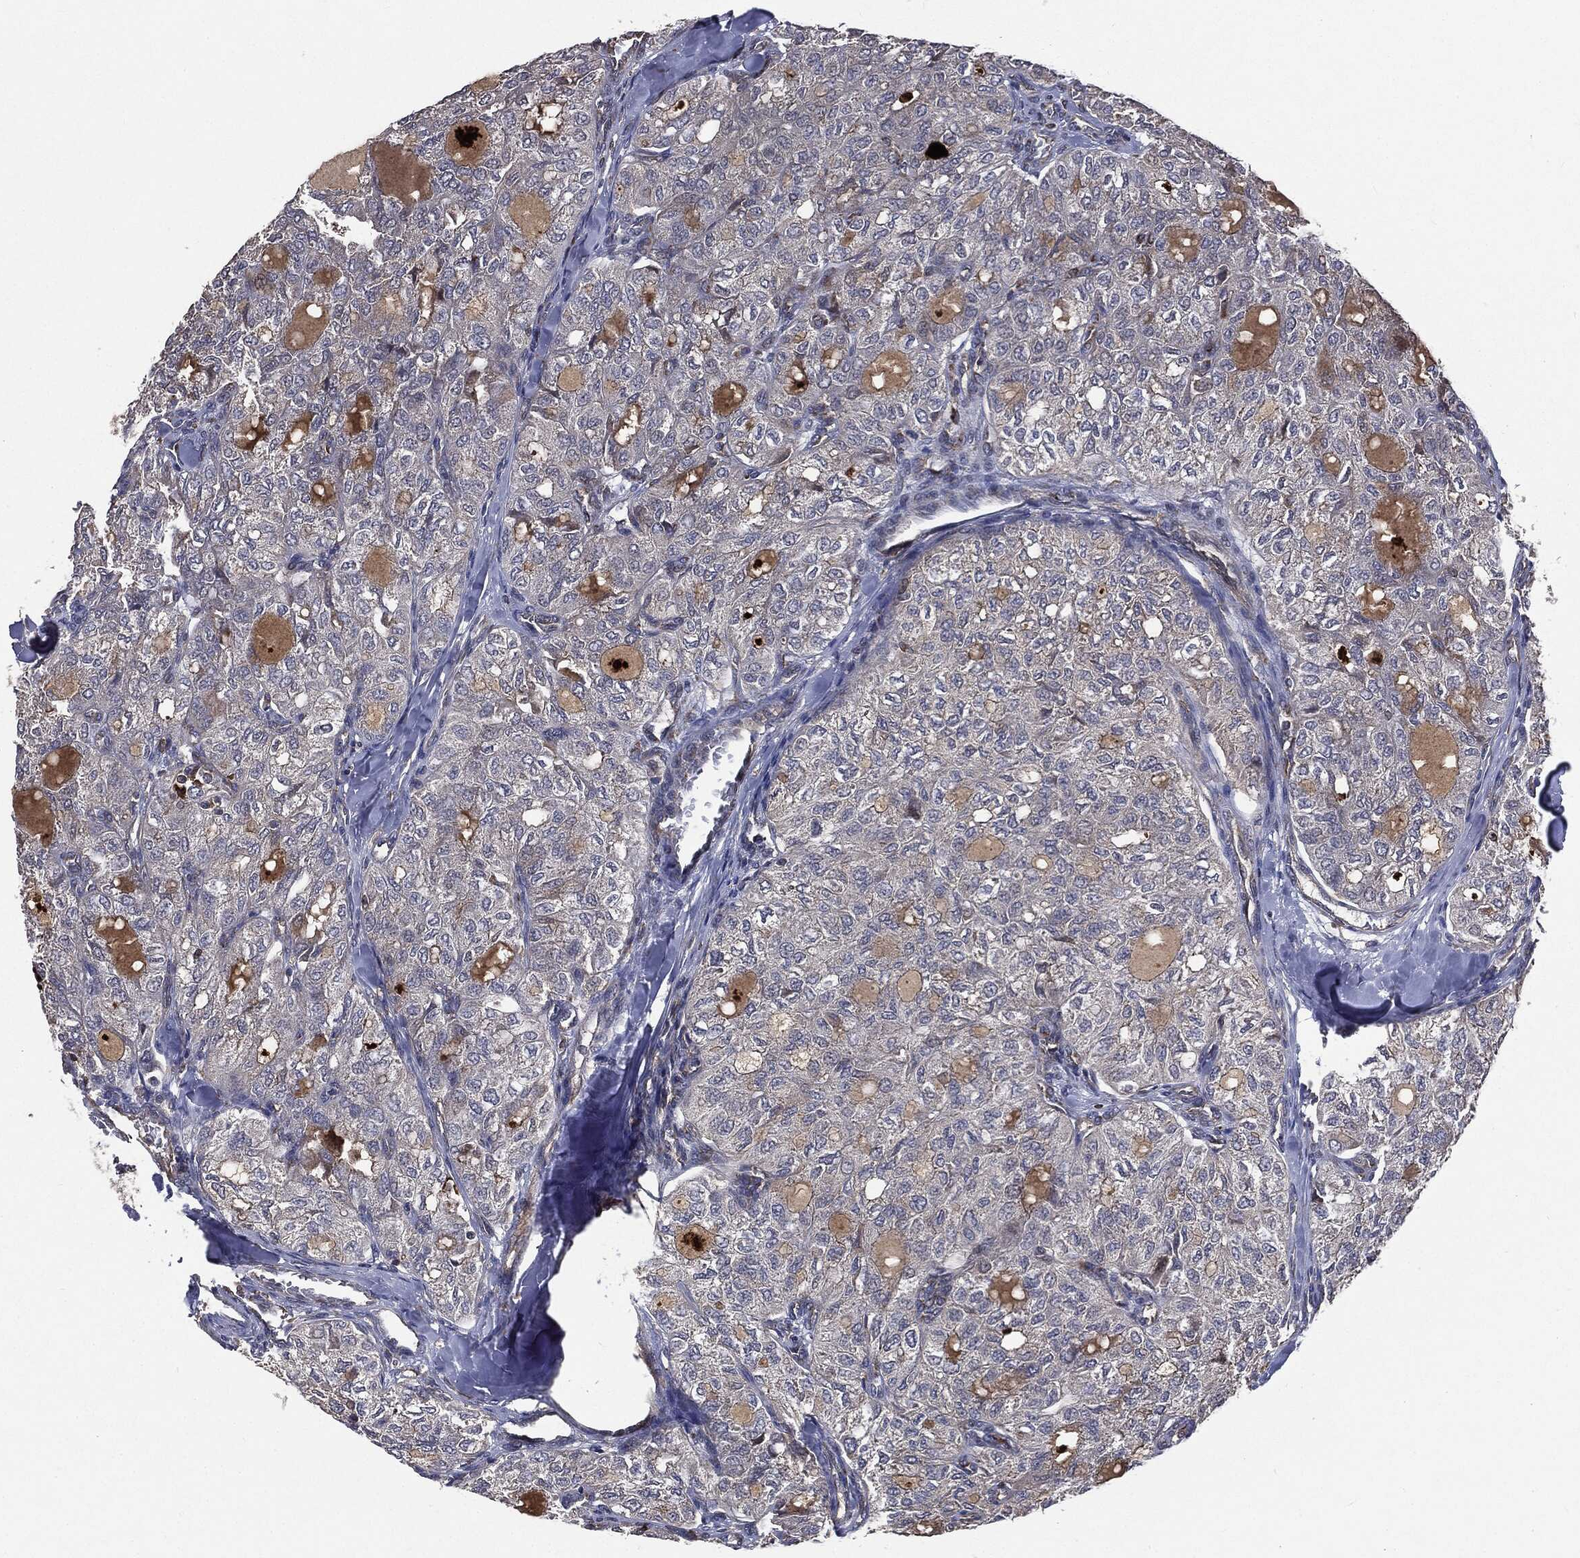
{"staining": {"intensity": "negative", "quantity": "none", "location": "none"}, "tissue": "thyroid cancer", "cell_type": "Tumor cells", "image_type": "cancer", "snomed": [{"axis": "morphology", "description": "Follicular adenoma carcinoma, NOS"}, {"axis": "topography", "description": "Thyroid gland"}], "caption": "Immunohistochemistry of human follicular adenoma carcinoma (thyroid) shows no expression in tumor cells.", "gene": "PLOD3", "patient": {"sex": "male", "age": 75}}